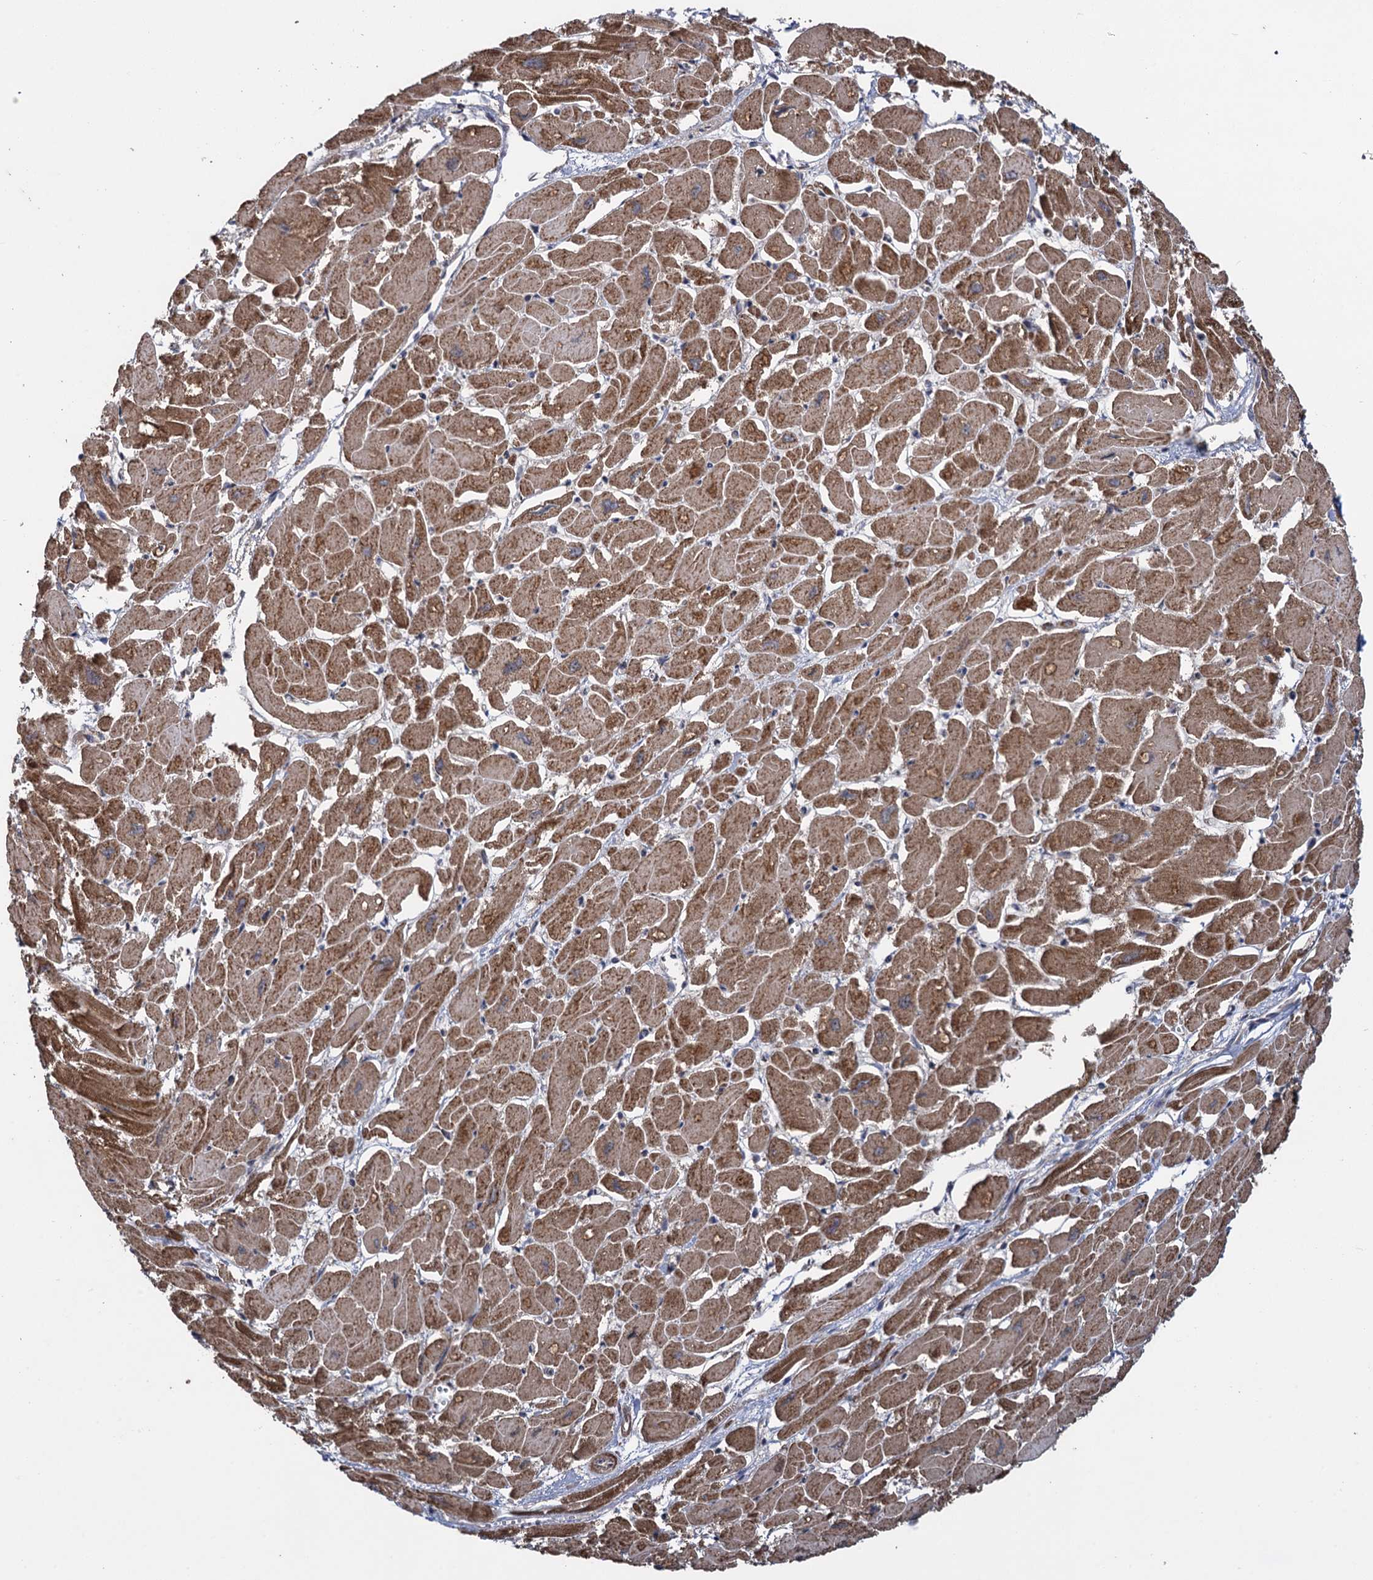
{"staining": {"intensity": "moderate", "quantity": ">75%", "location": "cytoplasmic/membranous"}, "tissue": "heart muscle", "cell_type": "Cardiomyocytes", "image_type": "normal", "snomed": [{"axis": "morphology", "description": "Normal tissue, NOS"}, {"axis": "topography", "description": "Heart"}], "caption": "The photomicrograph exhibits staining of benign heart muscle, revealing moderate cytoplasmic/membranous protein expression (brown color) within cardiomyocytes.", "gene": "HAUS1", "patient": {"sex": "male", "age": 54}}